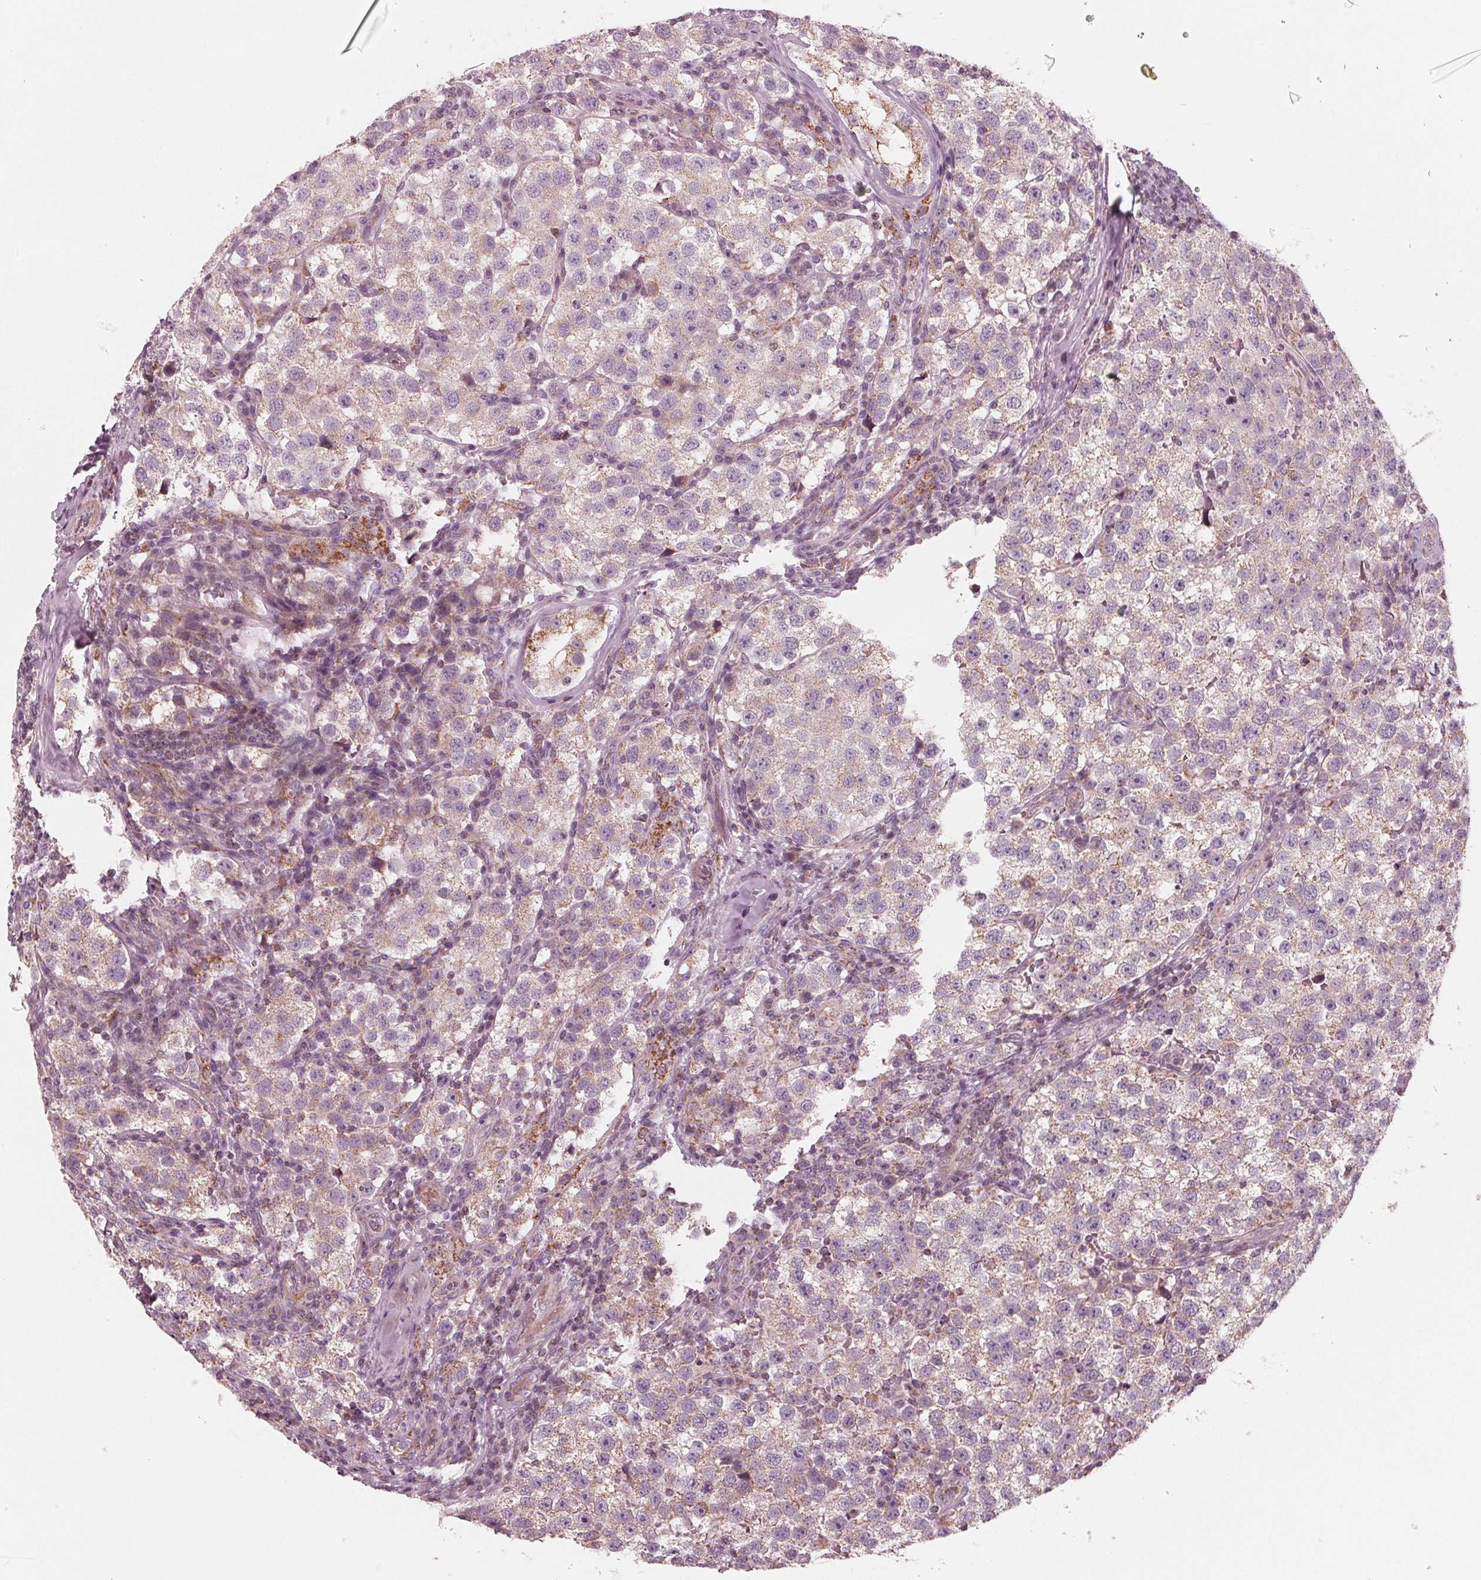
{"staining": {"intensity": "weak", "quantity": "25%-75%", "location": "cytoplasmic/membranous"}, "tissue": "testis cancer", "cell_type": "Tumor cells", "image_type": "cancer", "snomed": [{"axis": "morphology", "description": "Seminoma, NOS"}, {"axis": "topography", "description": "Testis"}], "caption": "IHC micrograph of testis cancer (seminoma) stained for a protein (brown), which demonstrates low levels of weak cytoplasmic/membranous positivity in approximately 25%-75% of tumor cells.", "gene": "DCAF4L2", "patient": {"sex": "male", "age": 37}}